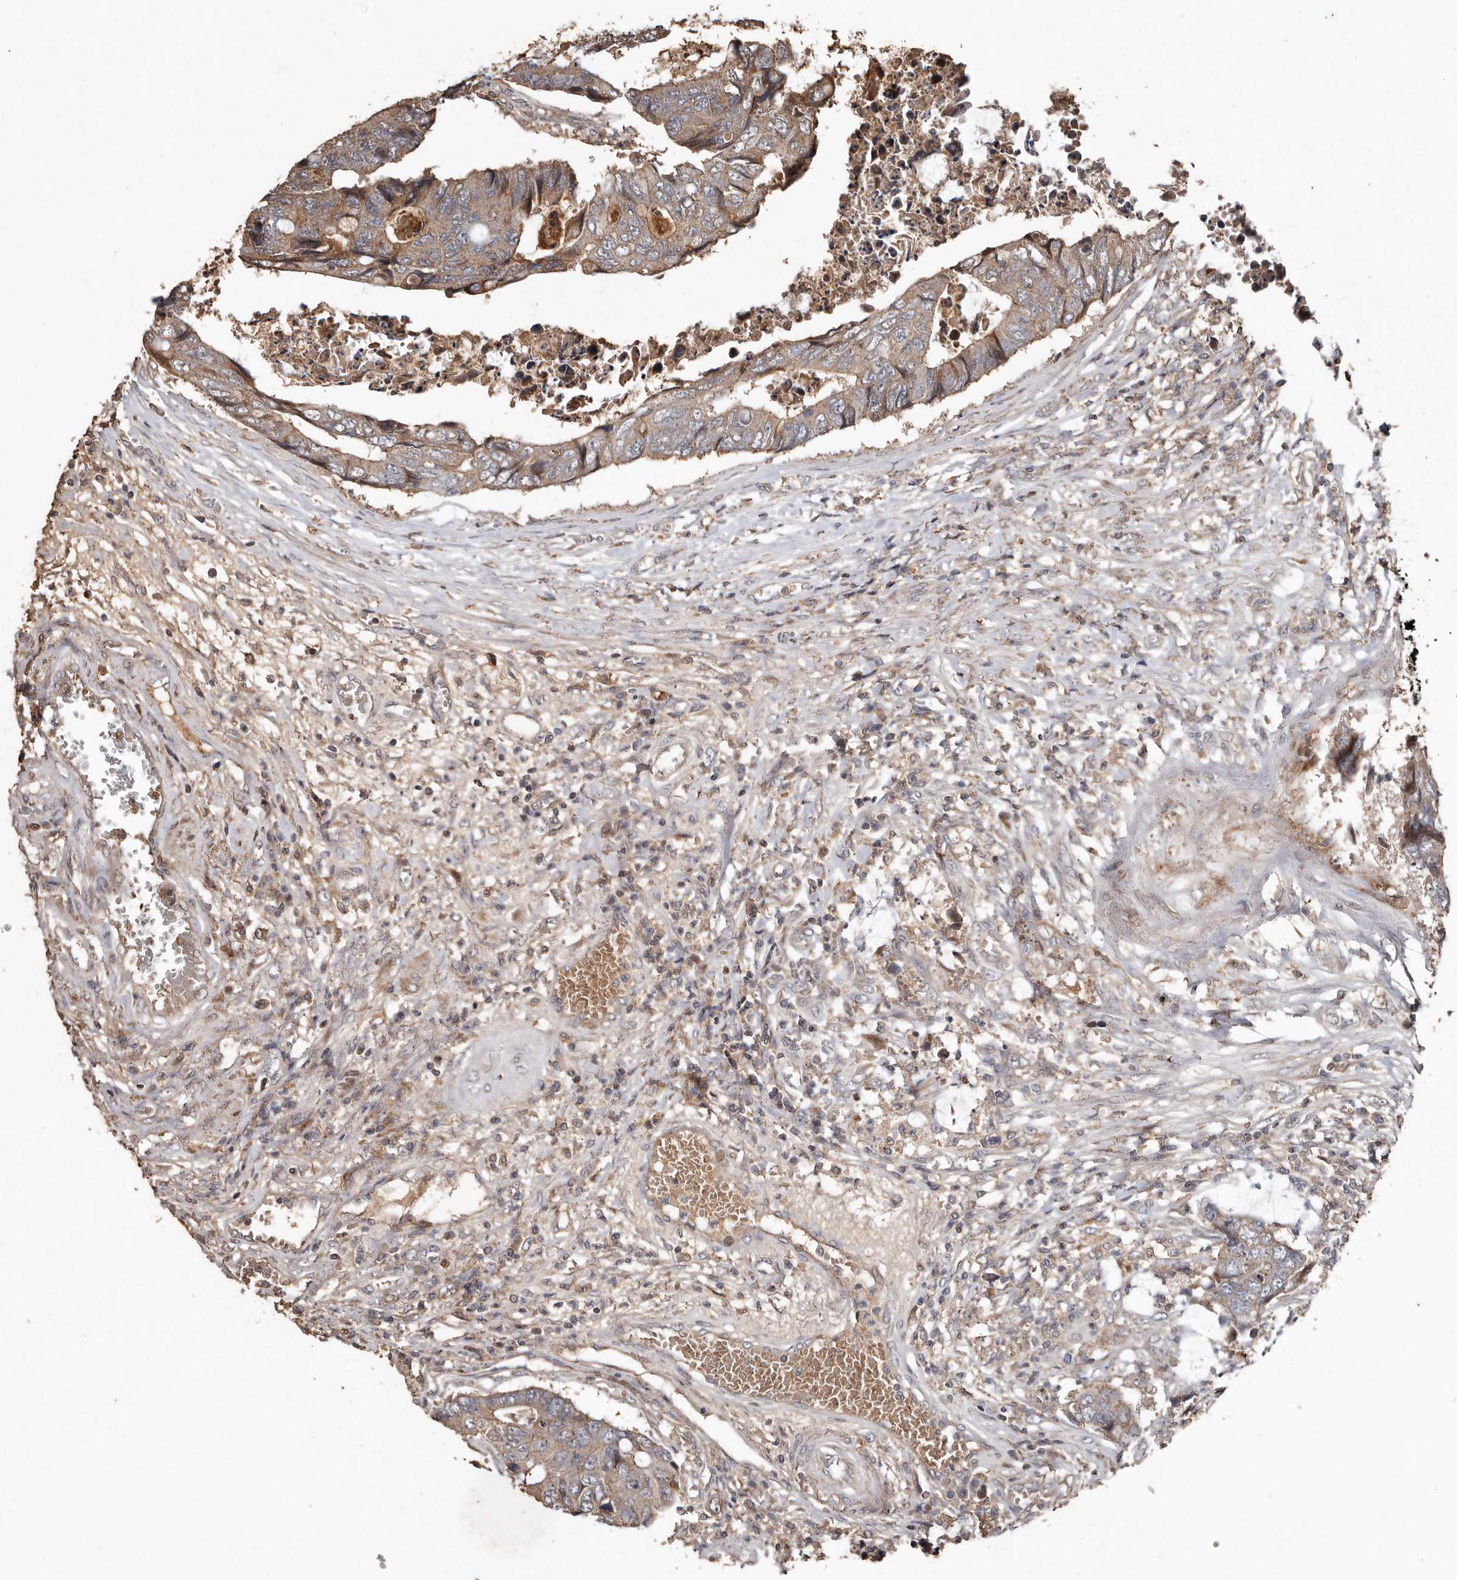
{"staining": {"intensity": "weak", "quantity": "25%-75%", "location": "cytoplasmic/membranous"}, "tissue": "colorectal cancer", "cell_type": "Tumor cells", "image_type": "cancer", "snomed": [{"axis": "morphology", "description": "Adenocarcinoma, NOS"}, {"axis": "topography", "description": "Rectum"}], "caption": "Adenocarcinoma (colorectal) stained with a brown dye shows weak cytoplasmic/membranous positive expression in approximately 25%-75% of tumor cells.", "gene": "RANBP17", "patient": {"sex": "male", "age": 84}}